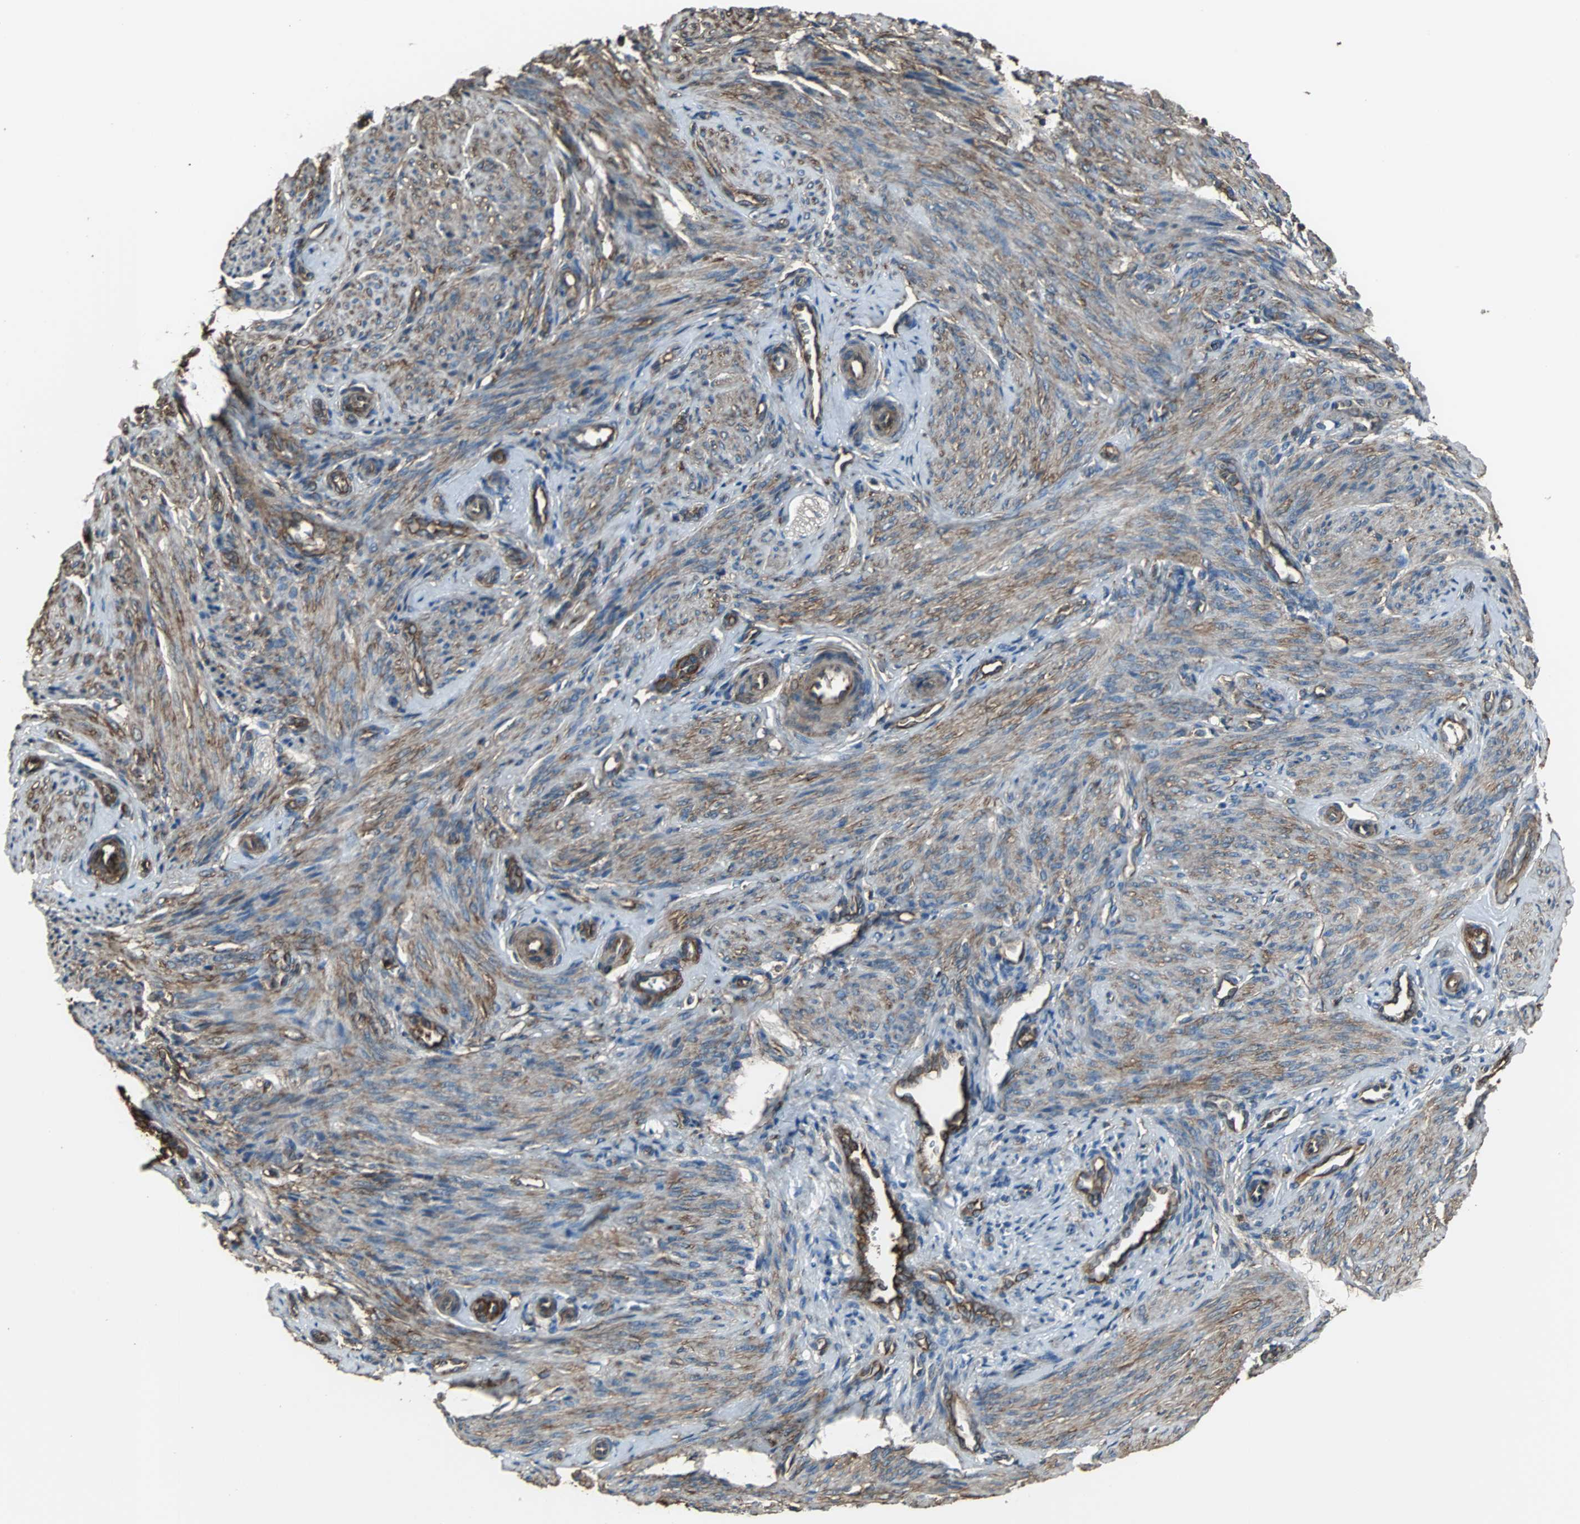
{"staining": {"intensity": "strong", "quantity": ">75%", "location": "cytoplasmic/membranous"}, "tissue": "endometrium", "cell_type": "Cells in endometrial stroma", "image_type": "normal", "snomed": [{"axis": "morphology", "description": "Normal tissue, NOS"}, {"axis": "topography", "description": "Endometrium"}], "caption": "Immunohistochemistry (IHC) histopathology image of normal human endometrium stained for a protein (brown), which demonstrates high levels of strong cytoplasmic/membranous positivity in approximately >75% of cells in endometrial stroma.", "gene": "ACTN1", "patient": {"sex": "female", "age": 27}}